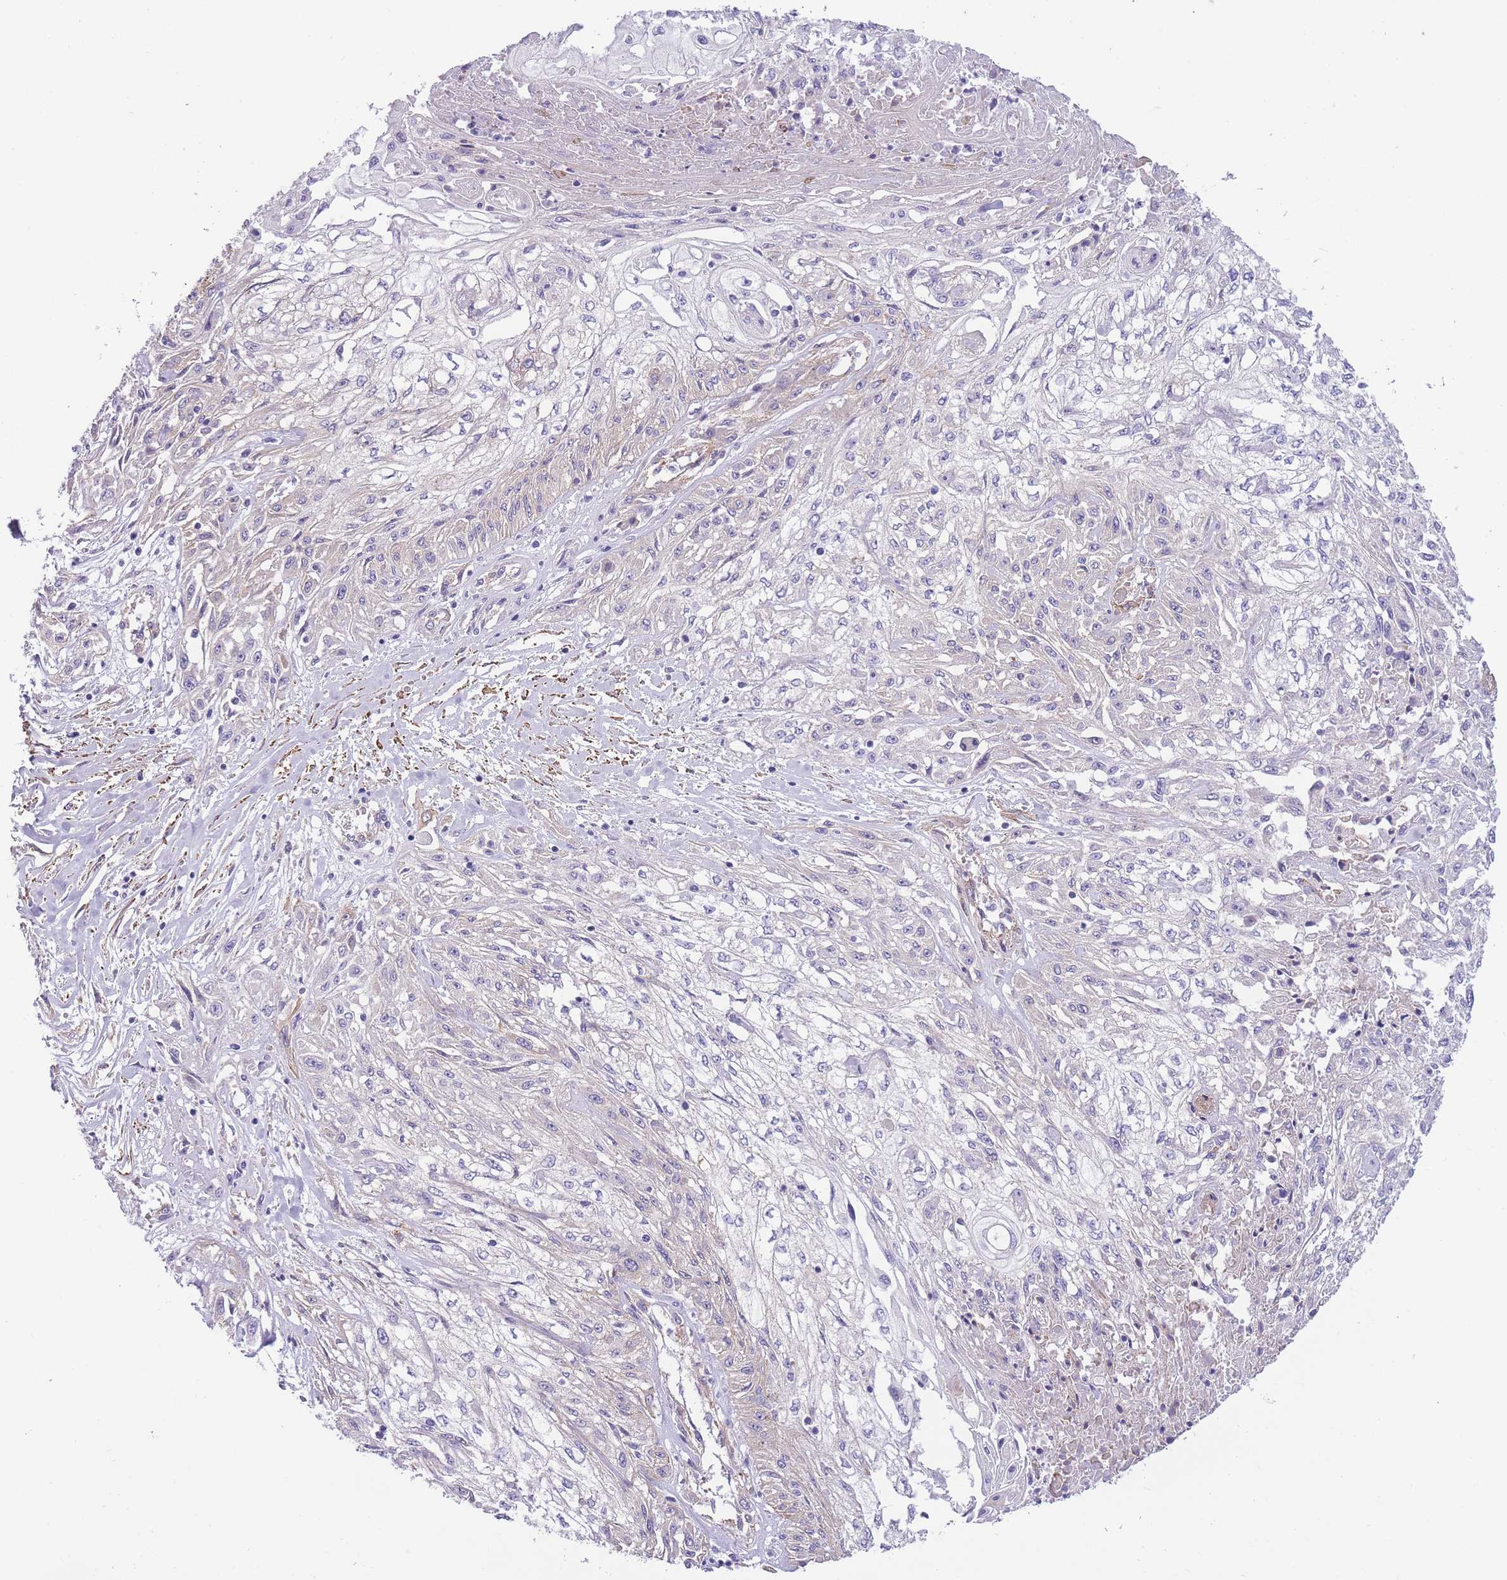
{"staining": {"intensity": "negative", "quantity": "none", "location": "none"}, "tissue": "skin cancer", "cell_type": "Tumor cells", "image_type": "cancer", "snomed": [{"axis": "morphology", "description": "Squamous cell carcinoma, NOS"}, {"axis": "morphology", "description": "Squamous cell carcinoma, metastatic, NOS"}, {"axis": "topography", "description": "Skin"}, {"axis": "topography", "description": "Lymph node"}], "caption": "There is no significant staining in tumor cells of skin cancer. (IHC, brightfield microscopy, high magnification).", "gene": "FAM124A", "patient": {"sex": "male", "age": 75}}